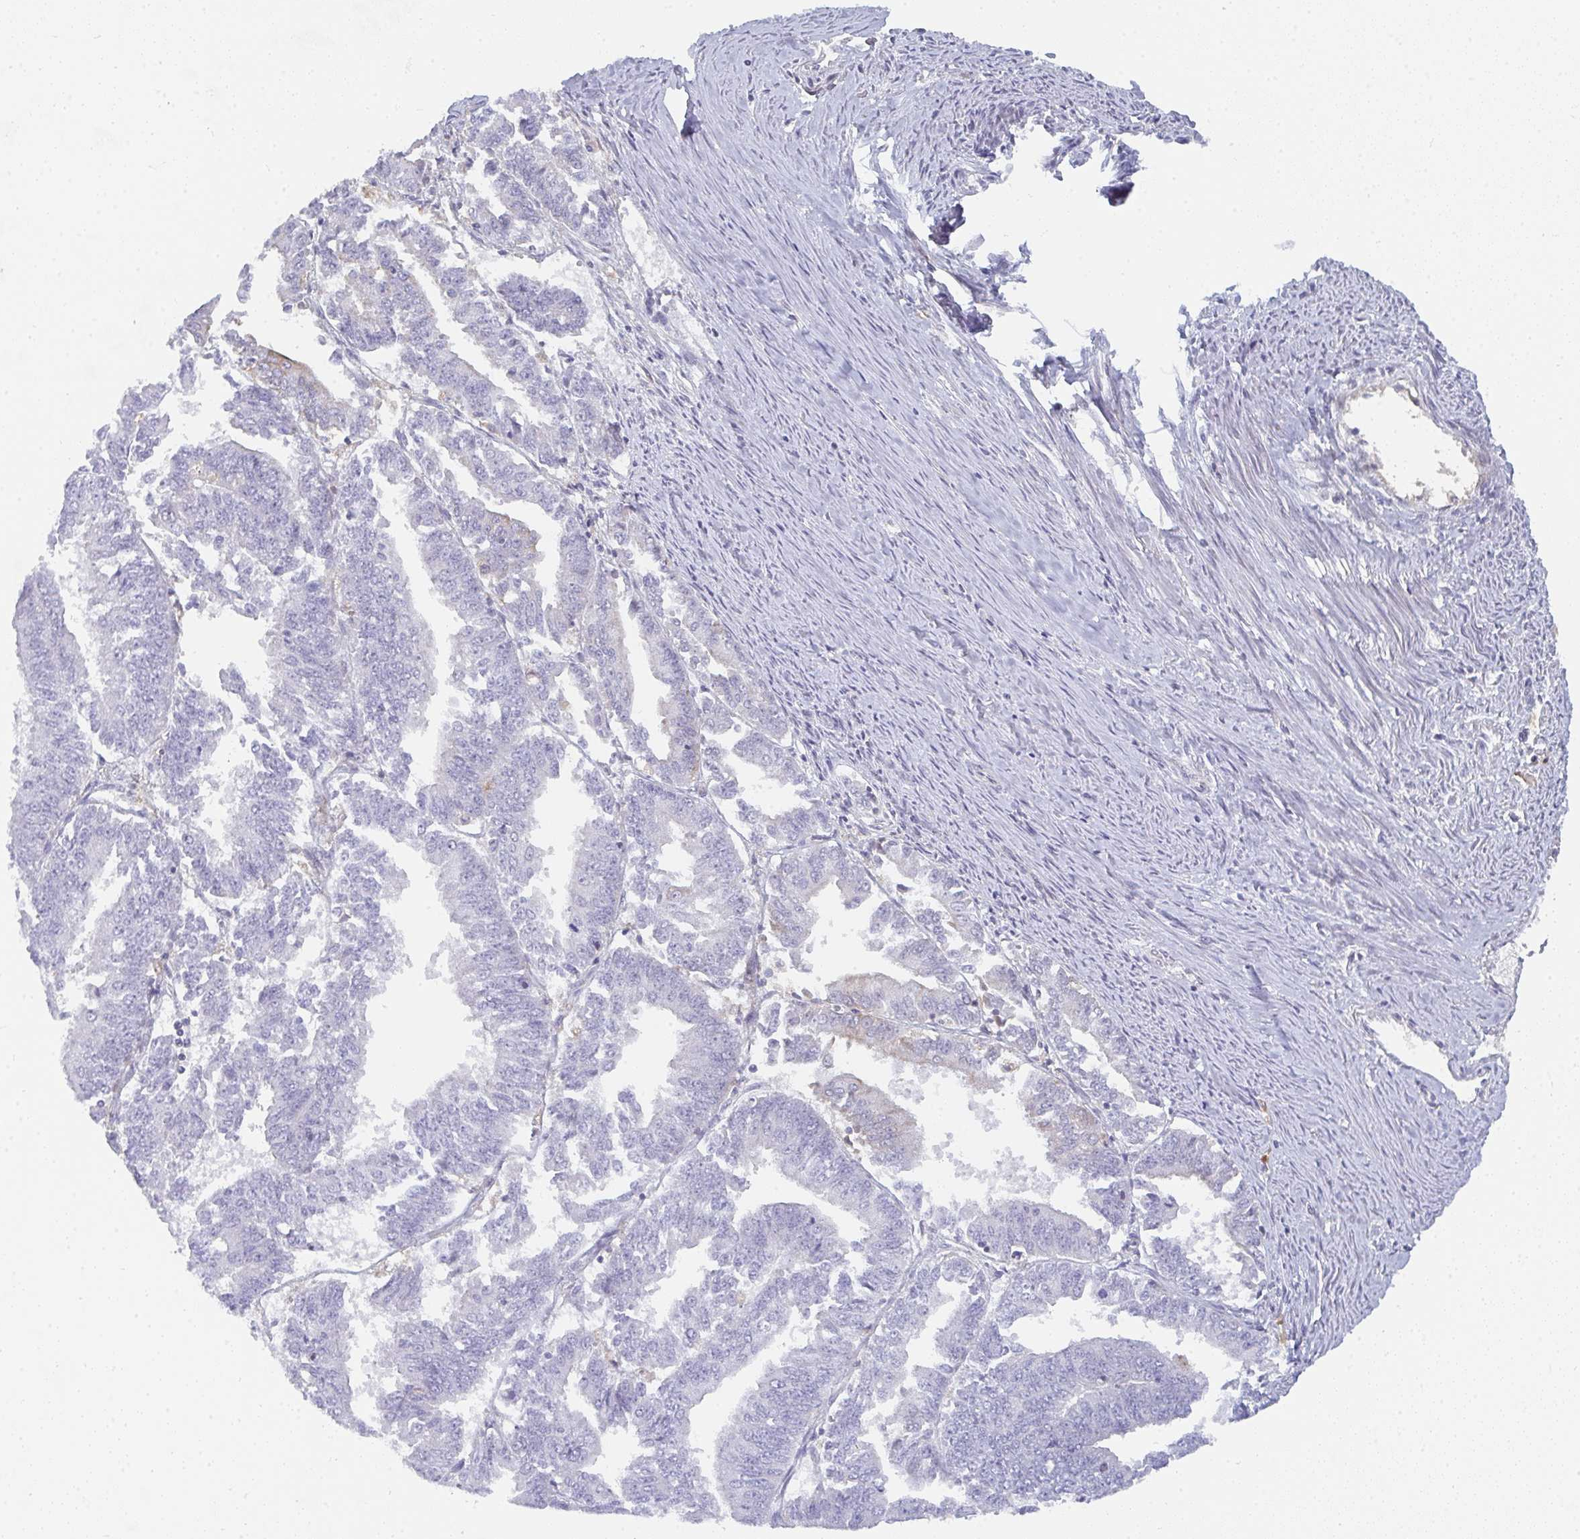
{"staining": {"intensity": "moderate", "quantity": "<25%", "location": "cytoplasmic/membranous"}, "tissue": "endometrial cancer", "cell_type": "Tumor cells", "image_type": "cancer", "snomed": [{"axis": "morphology", "description": "Adenocarcinoma, NOS"}, {"axis": "topography", "description": "Endometrium"}], "caption": "This micrograph demonstrates IHC staining of adenocarcinoma (endometrial), with low moderate cytoplasmic/membranous expression in about <25% of tumor cells.", "gene": "KLHL33", "patient": {"sex": "female", "age": 73}}